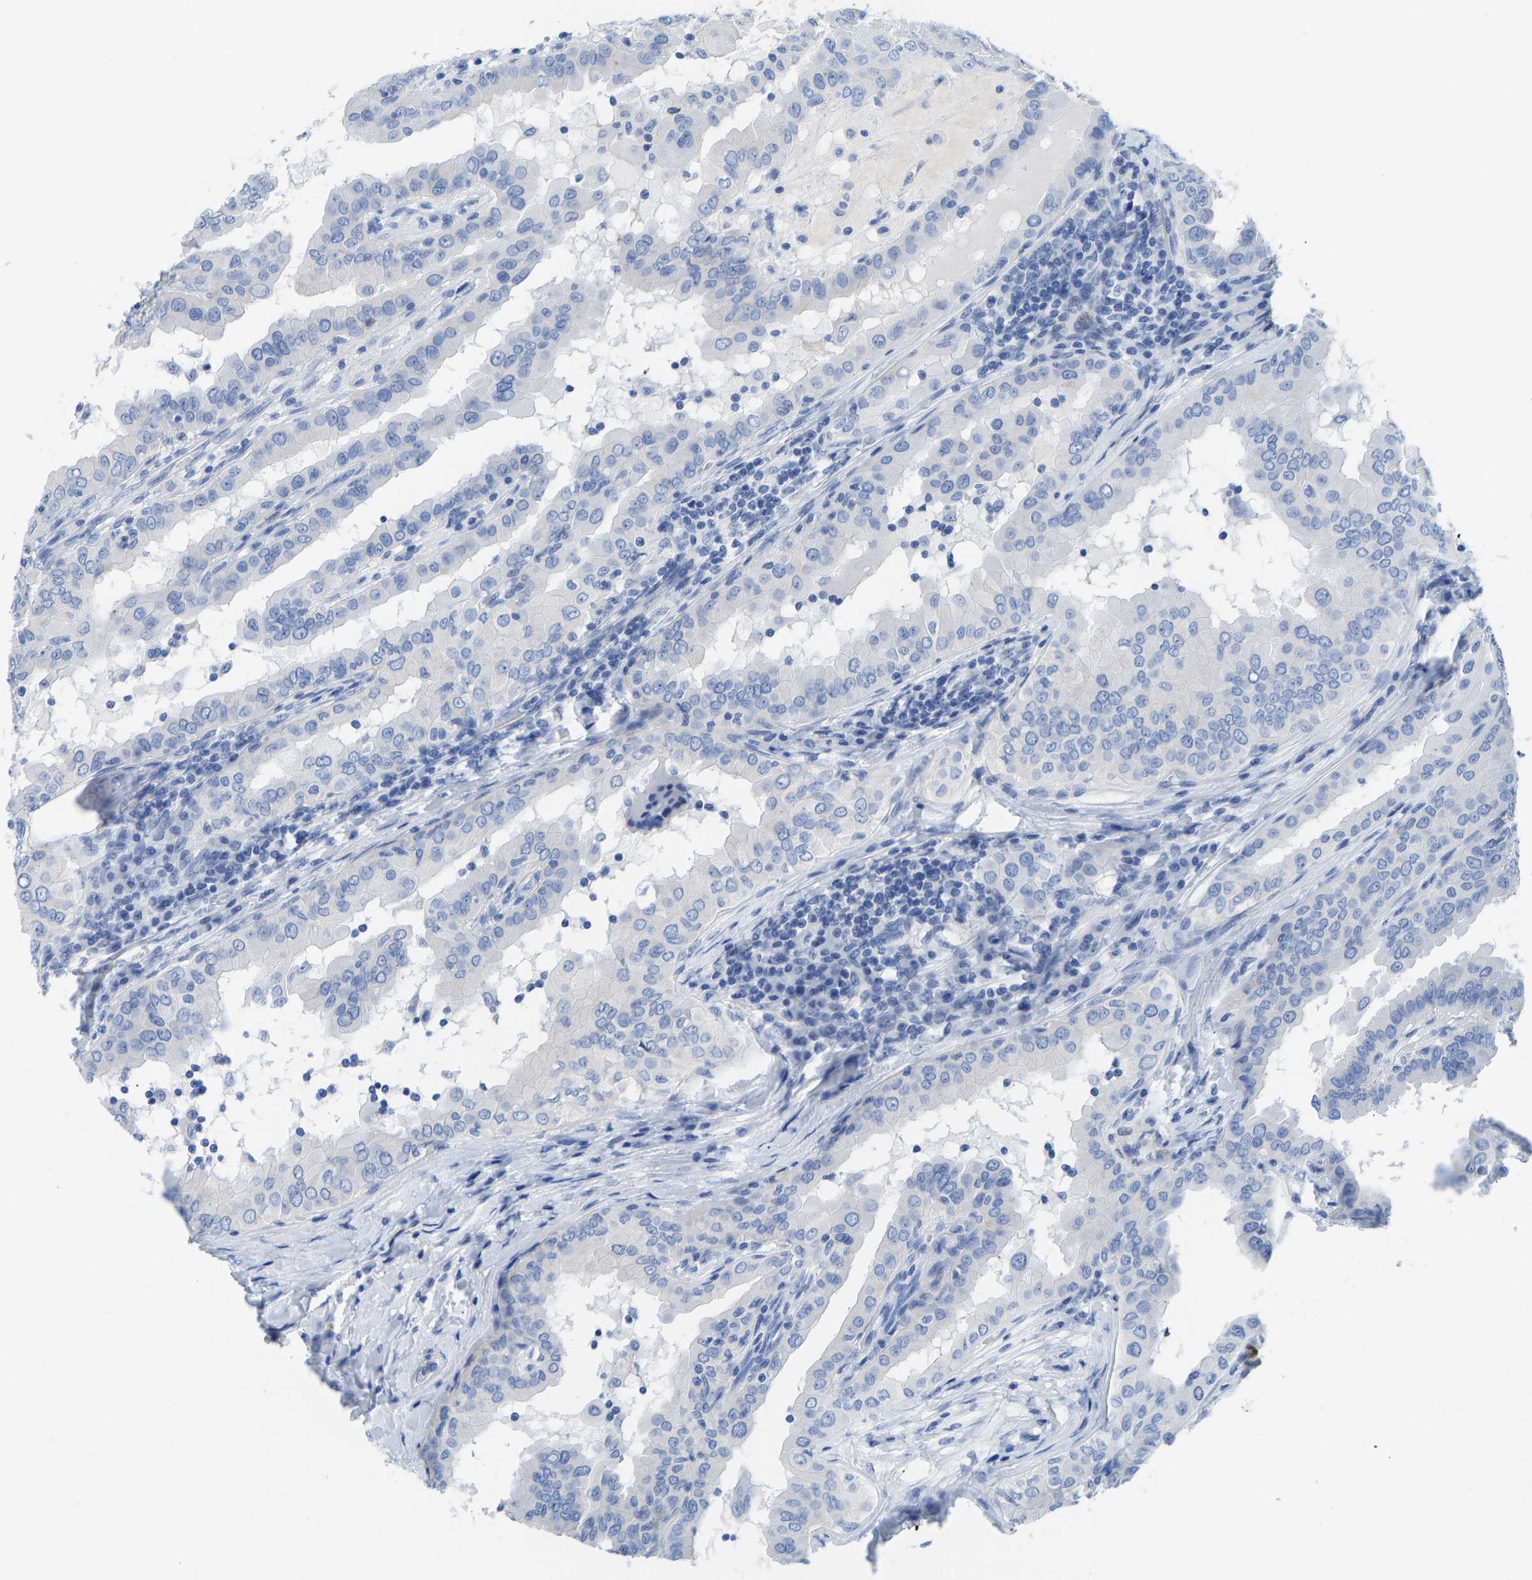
{"staining": {"intensity": "negative", "quantity": "none", "location": "none"}, "tissue": "thyroid cancer", "cell_type": "Tumor cells", "image_type": "cancer", "snomed": [{"axis": "morphology", "description": "Papillary adenocarcinoma, NOS"}, {"axis": "topography", "description": "Thyroid gland"}], "caption": "DAB immunohistochemical staining of thyroid cancer shows no significant expression in tumor cells. (Stains: DAB (3,3'-diaminobenzidine) immunohistochemistry with hematoxylin counter stain, Microscopy: brightfield microscopy at high magnification).", "gene": "NKAIN3", "patient": {"sex": "male", "age": 33}}